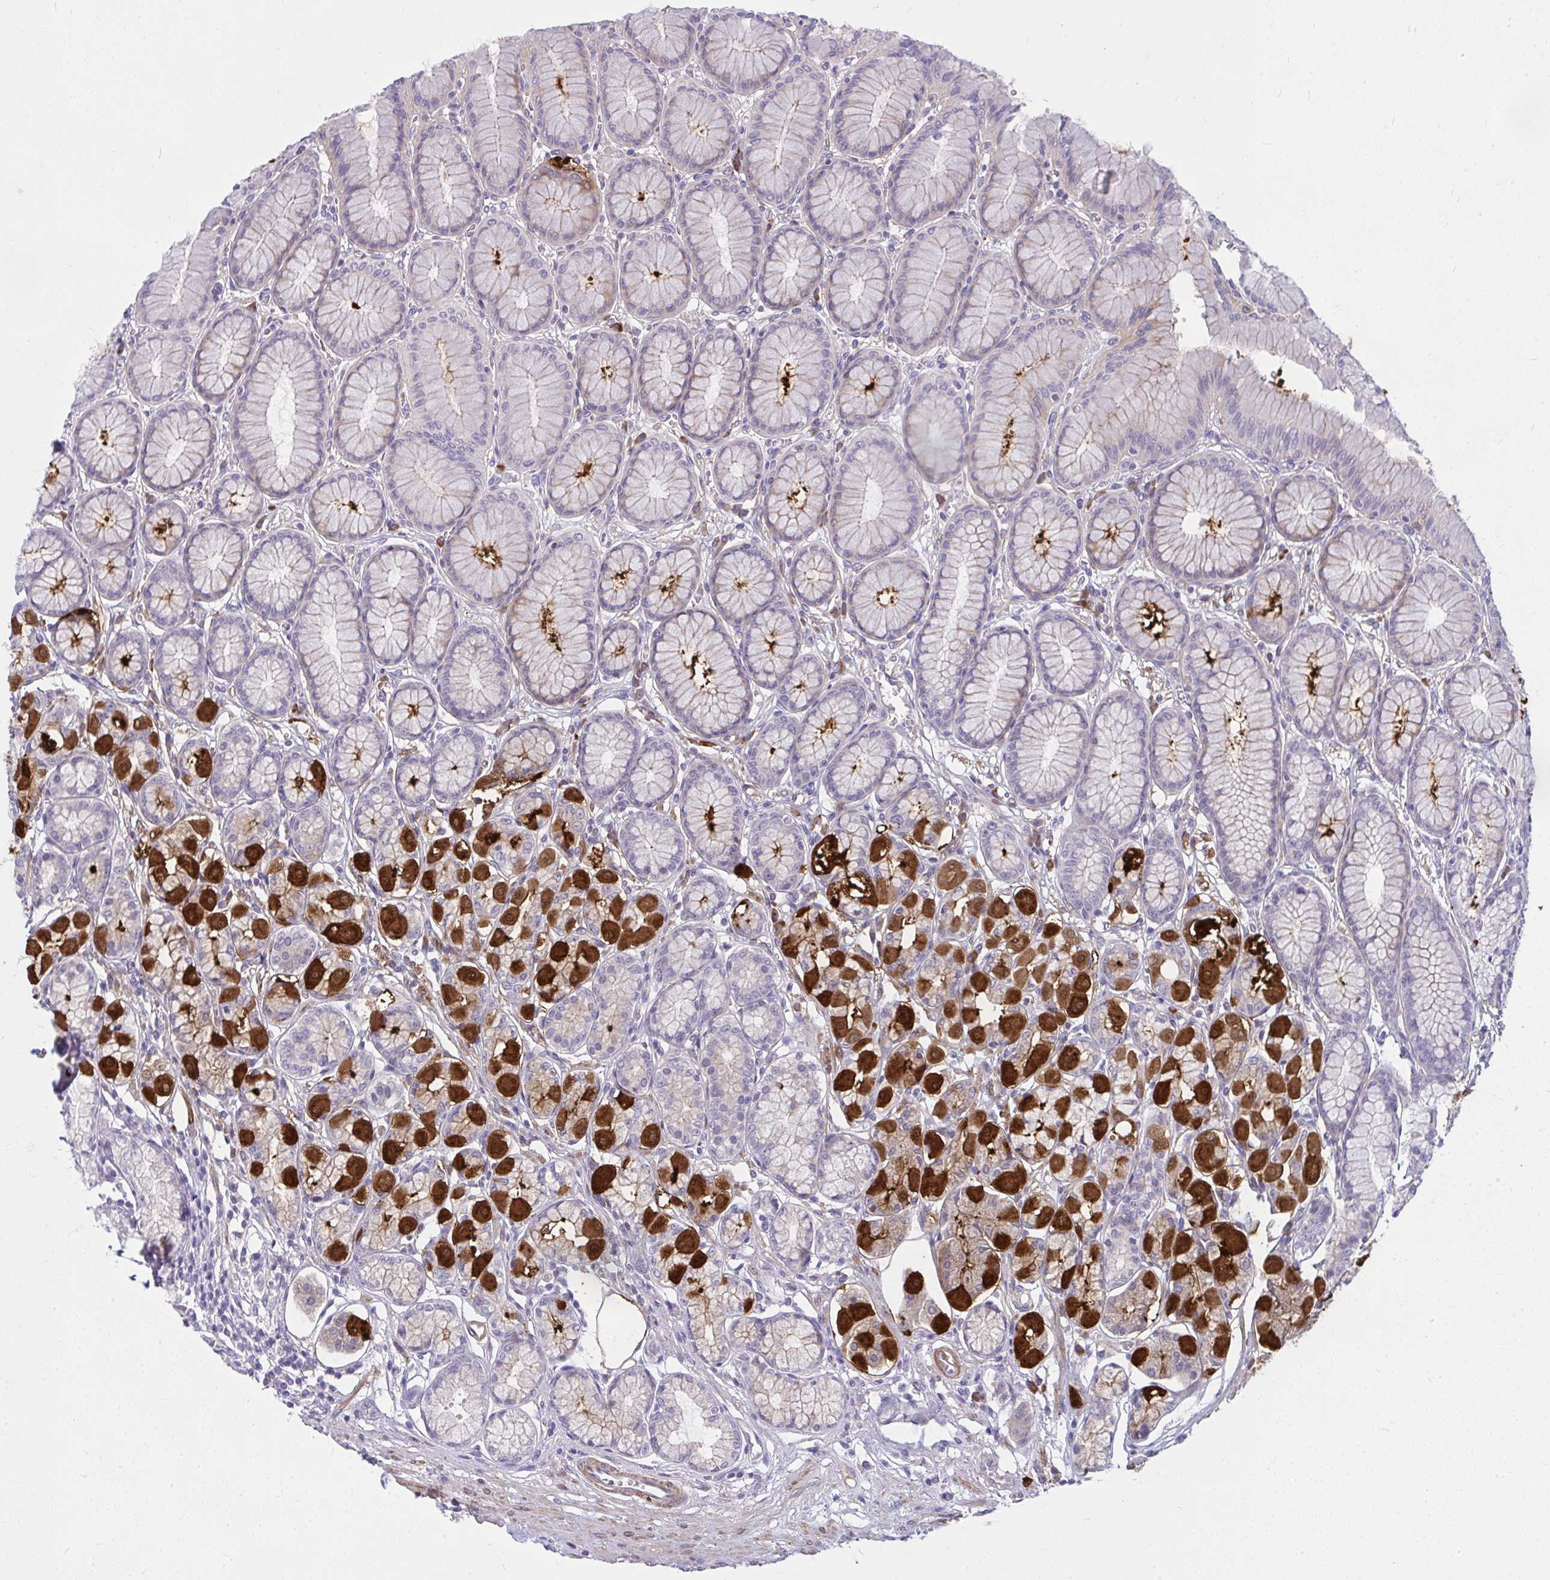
{"staining": {"intensity": "strong", "quantity": "25%-75%", "location": "cytoplasmic/membranous"}, "tissue": "stomach", "cell_type": "Glandular cells", "image_type": "normal", "snomed": [{"axis": "morphology", "description": "Normal tissue, NOS"}, {"axis": "topography", "description": "Stomach"}, {"axis": "topography", "description": "Stomach, lower"}], "caption": "Immunohistochemical staining of normal human stomach demonstrates strong cytoplasmic/membranous protein positivity in about 25%-75% of glandular cells. The staining is performed using DAB (3,3'-diaminobenzidine) brown chromogen to label protein expression. The nuclei are counter-stained blue using hematoxylin.", "gene": "PIGZ", "patient": {"sex": "male", "age": 76}}